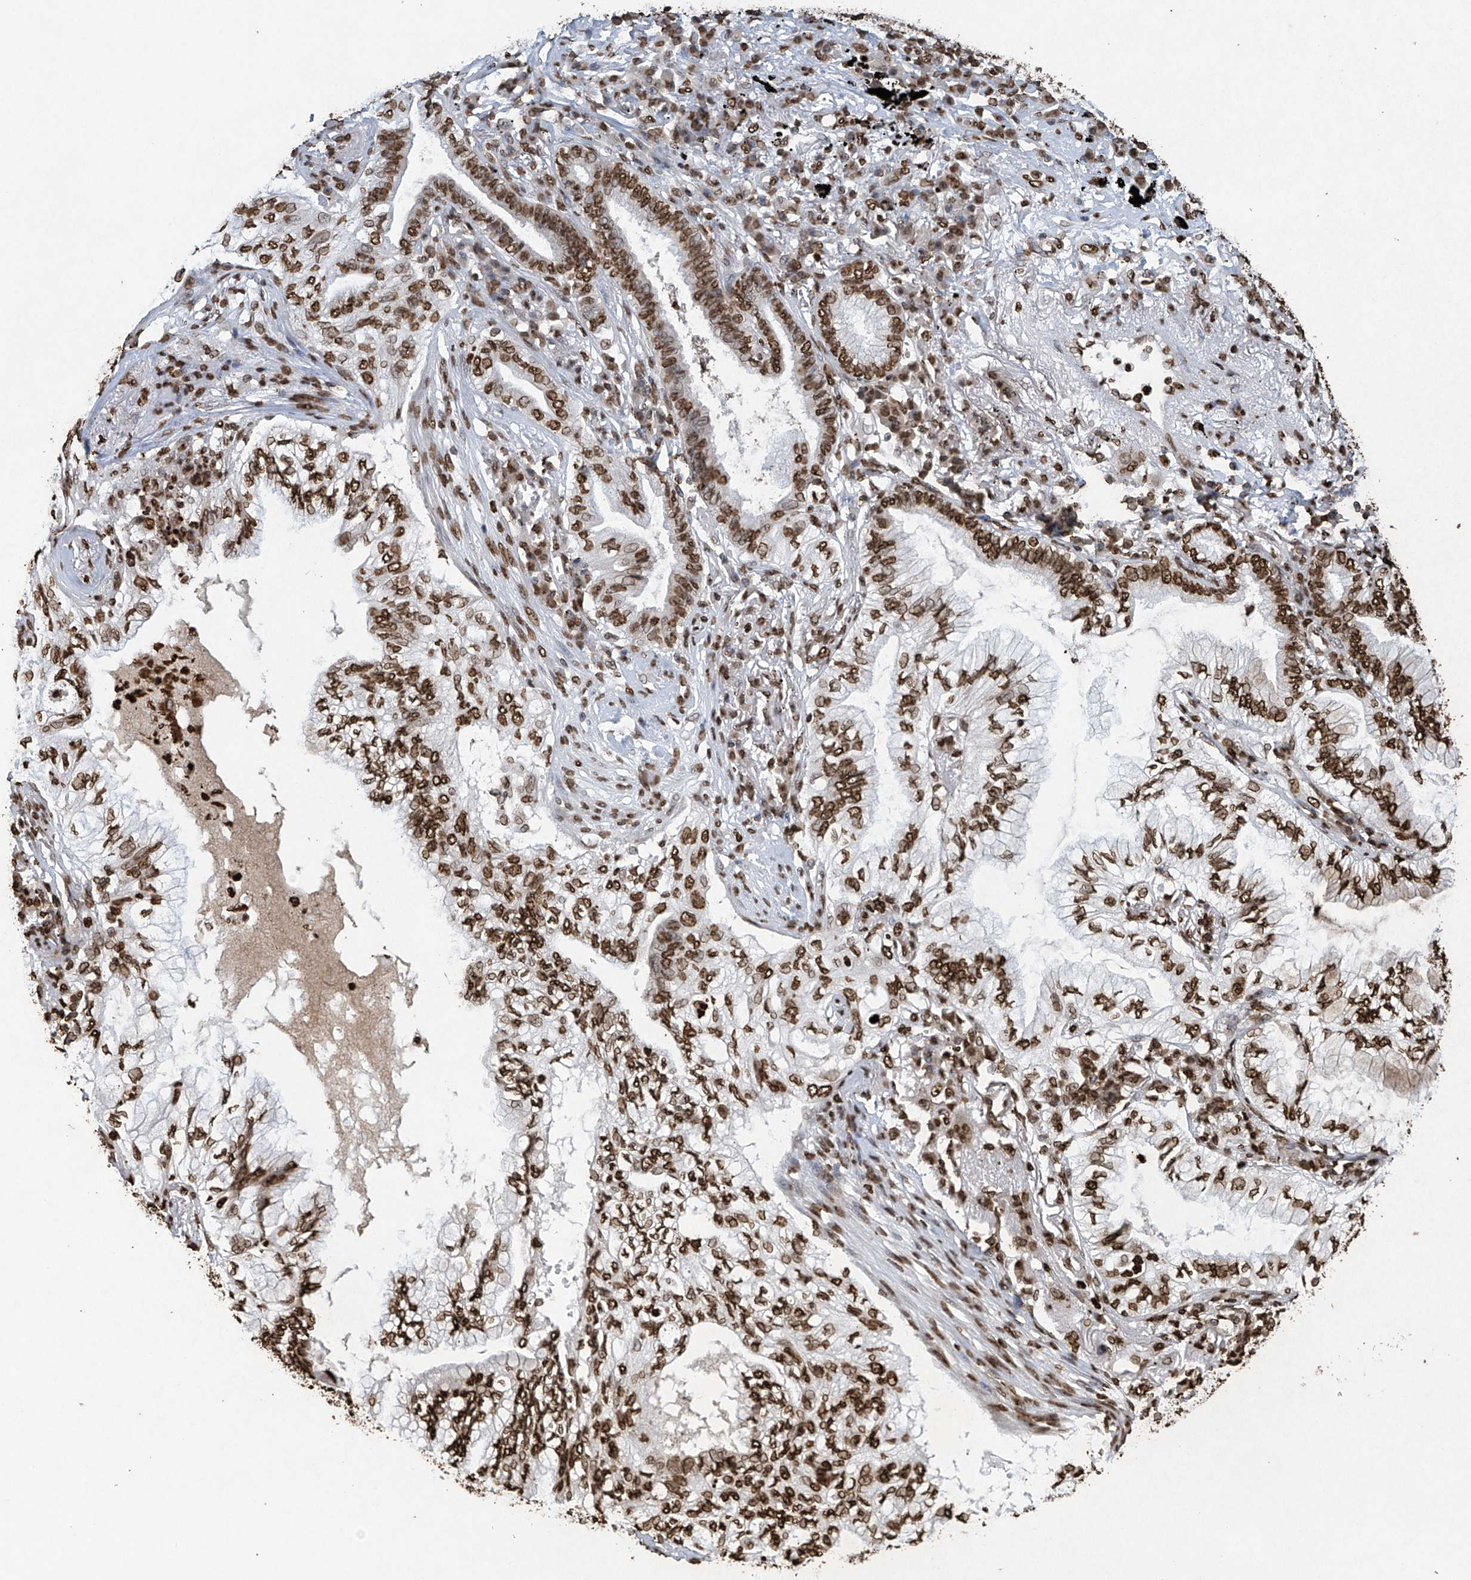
{"staining": {"intensity": "strong", "quantity": ">75%", "location": "nuclear"}, "tissue": "lung cancer", "cell_type": "Tumor cells", "image_type": "cancer", "snomed": [{"axis": "morphology", "description": "Normal tissue, NOS"}, {"axis": "morphology", "description": "Adenocarcinoma, NOS"}, {"axis": "topography", "description": "Bronchus"}, {"axis": "topography", "description": "Lung"}], "caption": "Human lung adenocarcinoma stained with a brown dye exhibits strong nuclear positive staining in about >75% of tumor cells.", "gene": "H3-3A", "patient": {"sex": "female", "age": 70}}